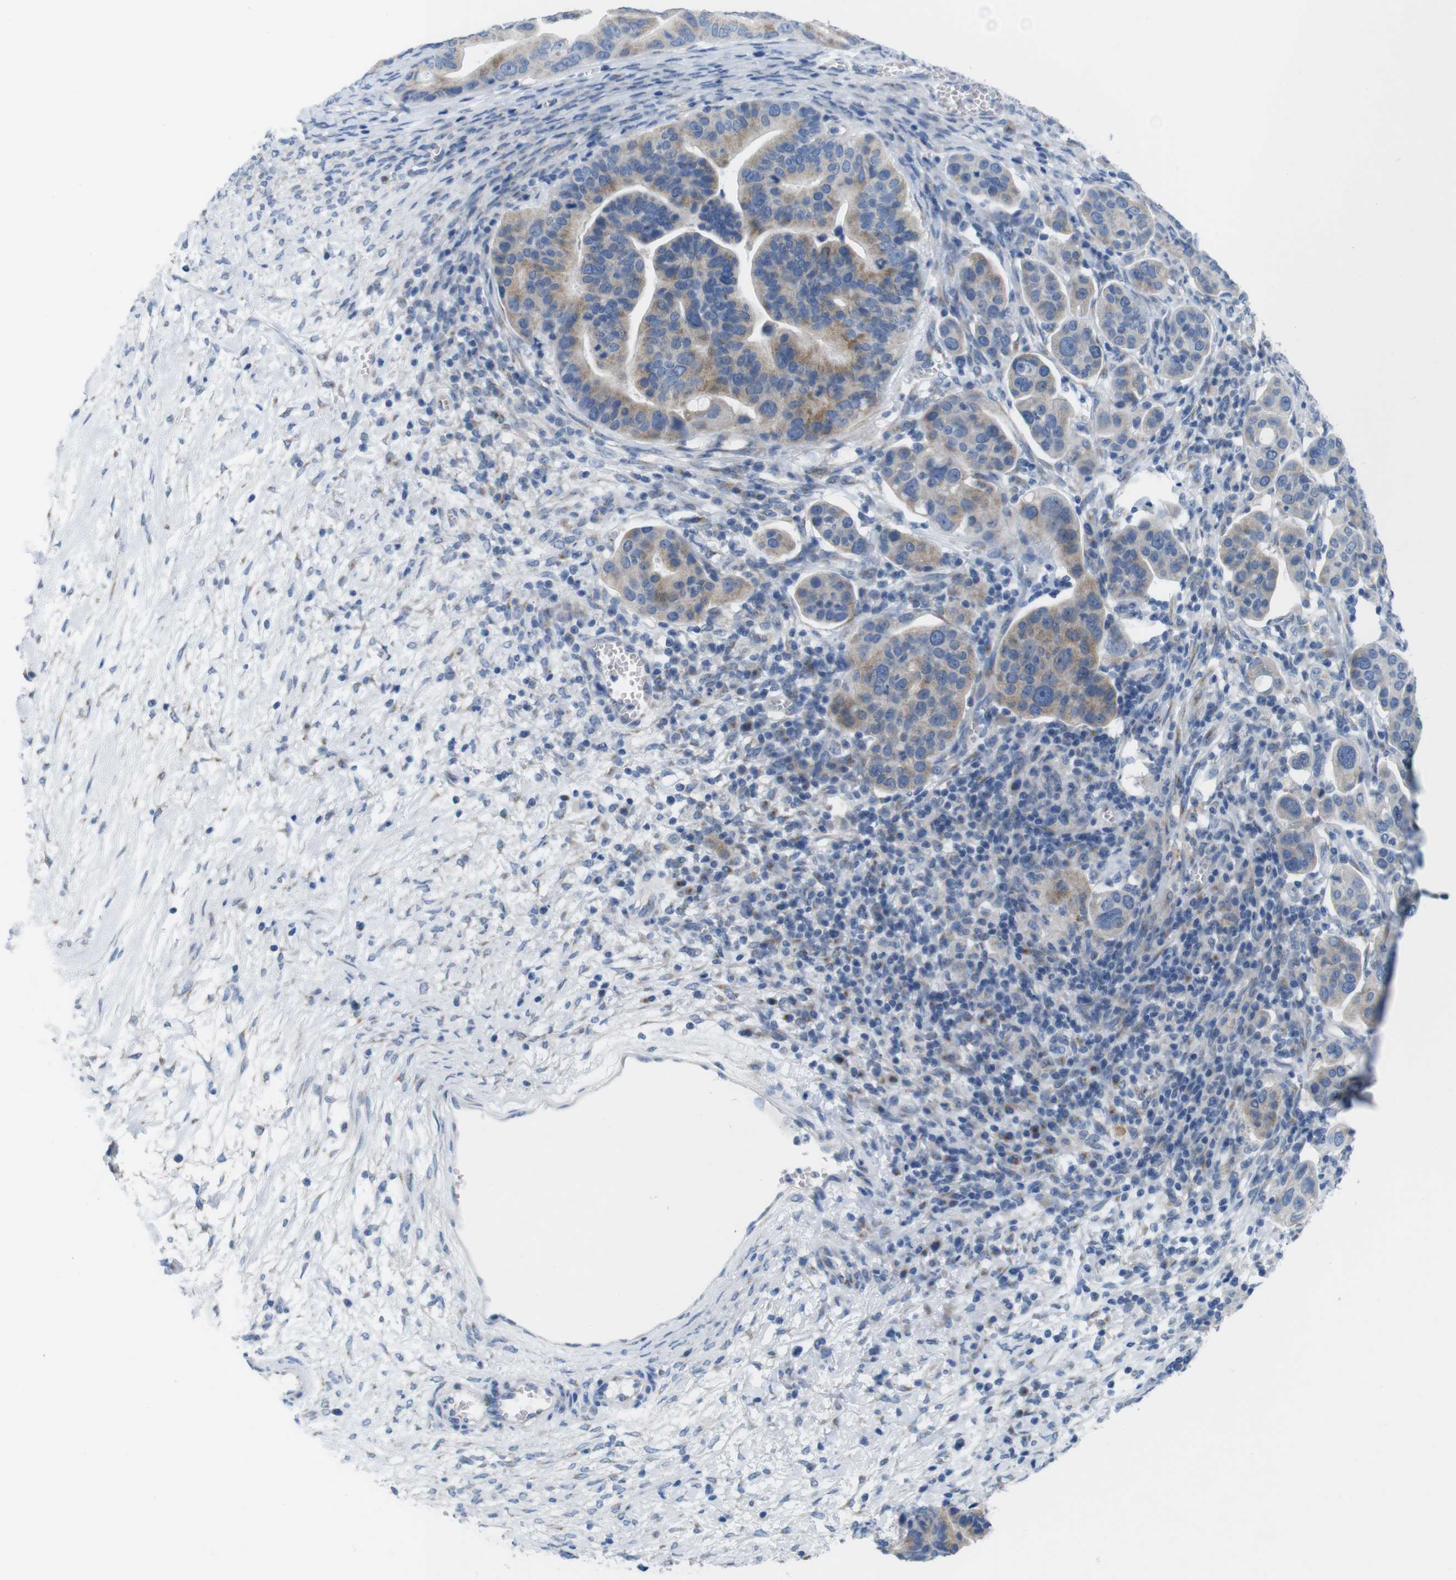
{"staining": {"intensity": "moderate", "quantity": ">75%", "location": "cytoplasmic/membranous"}, "tissue": "ovarian cancer", "cell_type": "Tumor cells", "image_type": "cancer", "snomed": [{"axis": "morphology", "description": "Cystadenocarcinoma, serous, NOS"}, {"axis": "topography", "description": "Ovary"}], "caption": "Immunohistochemical staining of human ovarian cancer demonstrates medium levels of moderate cytoplasmic/membranous protein positivity in about >75% of tumor cells. The staining was performed using DAB, with brown indicating positive protein expression. Nuclei are stained blue with hematoxylin.", "gene": "GOLGA2", "patient": {"sex": "female", "age": 56}}